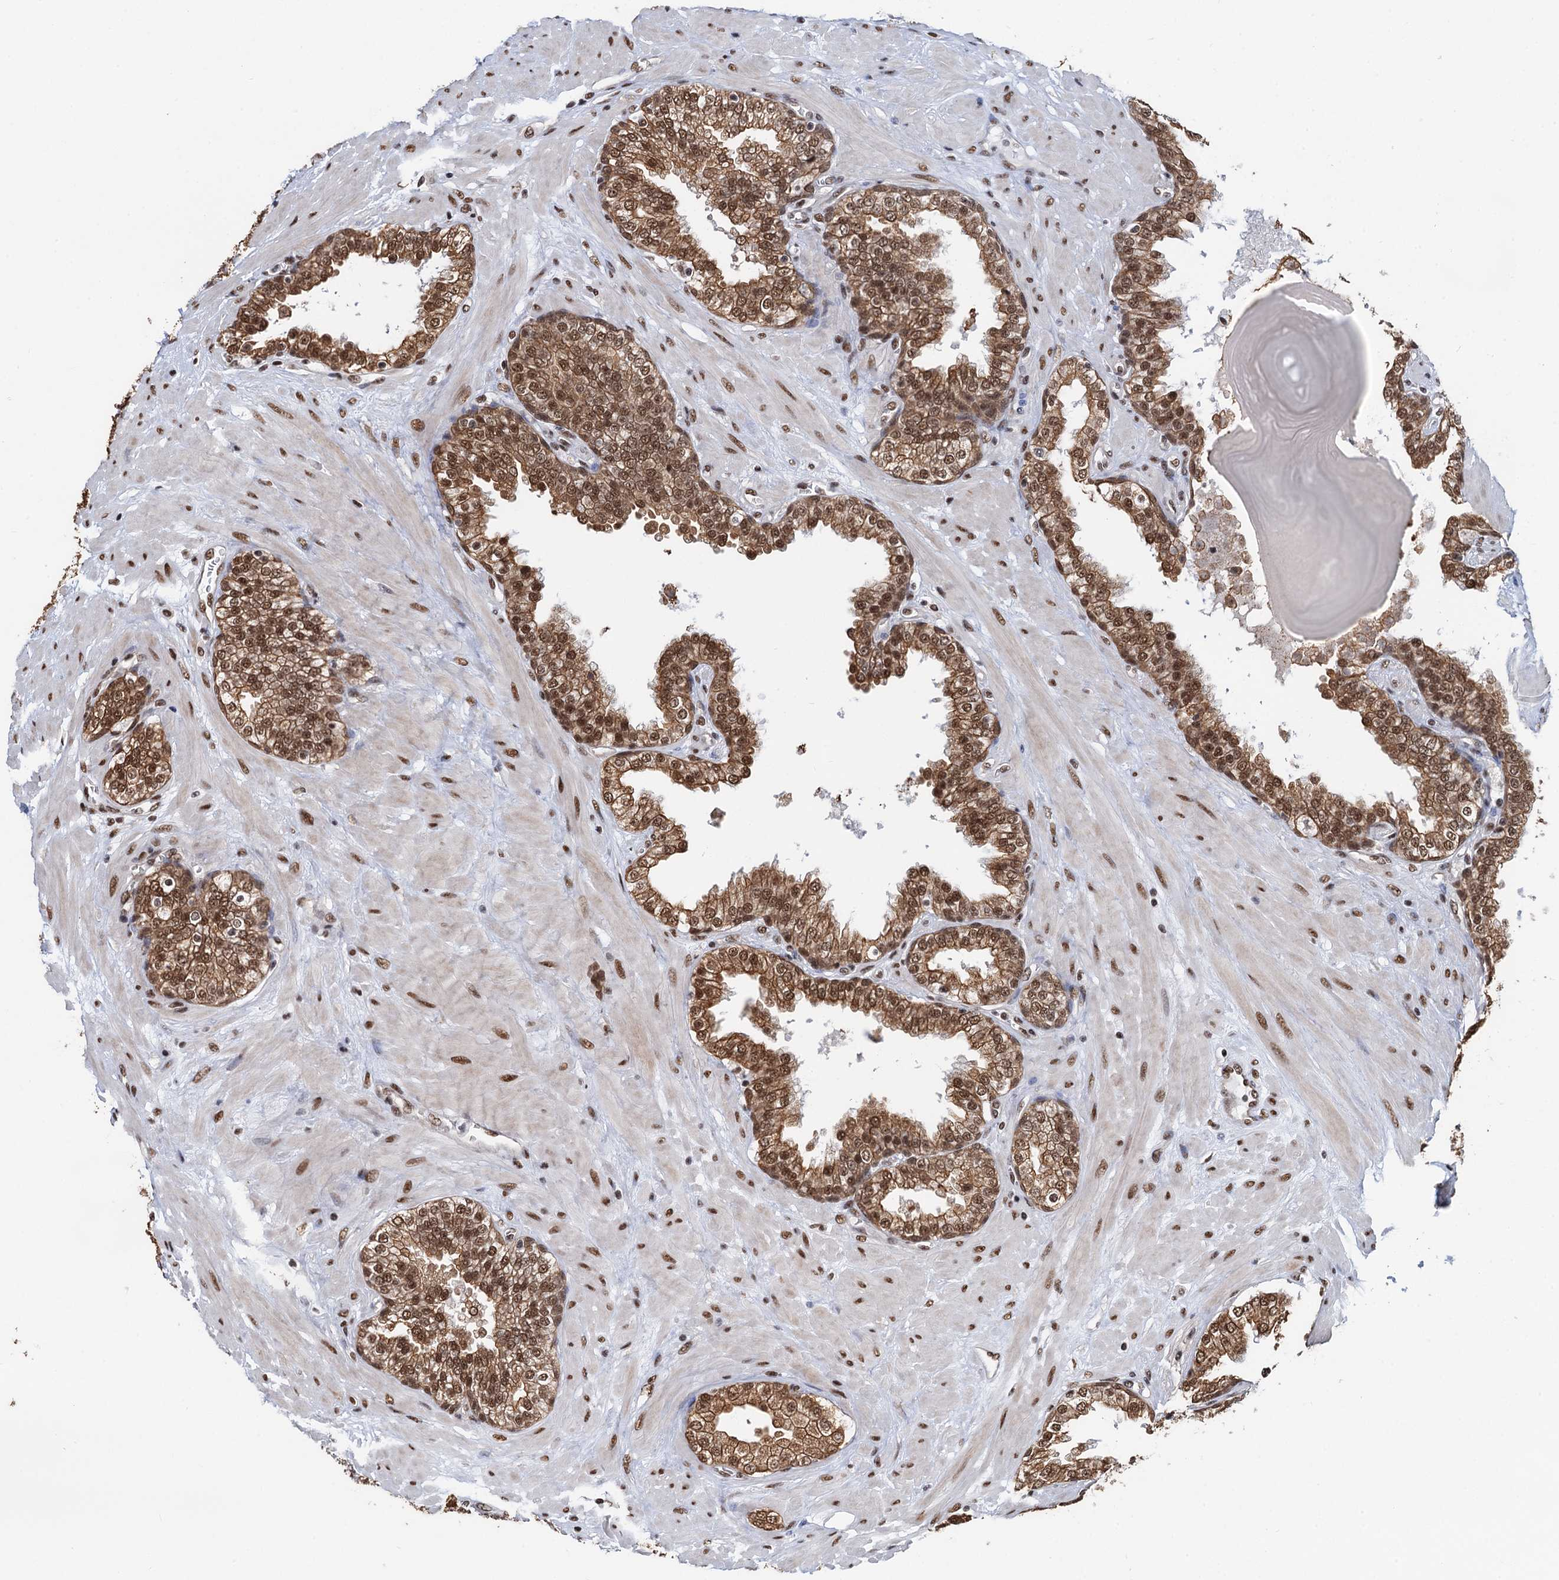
{"staining": {"intensity": "strong", "quantity": ">75%", "location": "cytoplasmic/membranous,nuclear"}, "tissue": "prostate", "cell_type": "Glandular cells", "image_type": "normal", "snomed": [{"axis": "morphology", "description": "Normal tissue, NOS"}, {"axis": "topography", "description": "Prostate"}], "caption": "Immunohistochemistry staining of normal prostate, which demonstrates high levels of strong cytoplasmic/membranous,nuclear positivity in approximately >75% of glandular cells indicating strong cytoplasmic/membranous,nuclear protein expression. The staining was performed using DAB (3,3'-diaminobenzidine) (brown) for protein detection and nuclei were counterstained in hematoxylin (blue).", "gene": "ZNF609", "patient": {"sex": "male", "age": 51}}